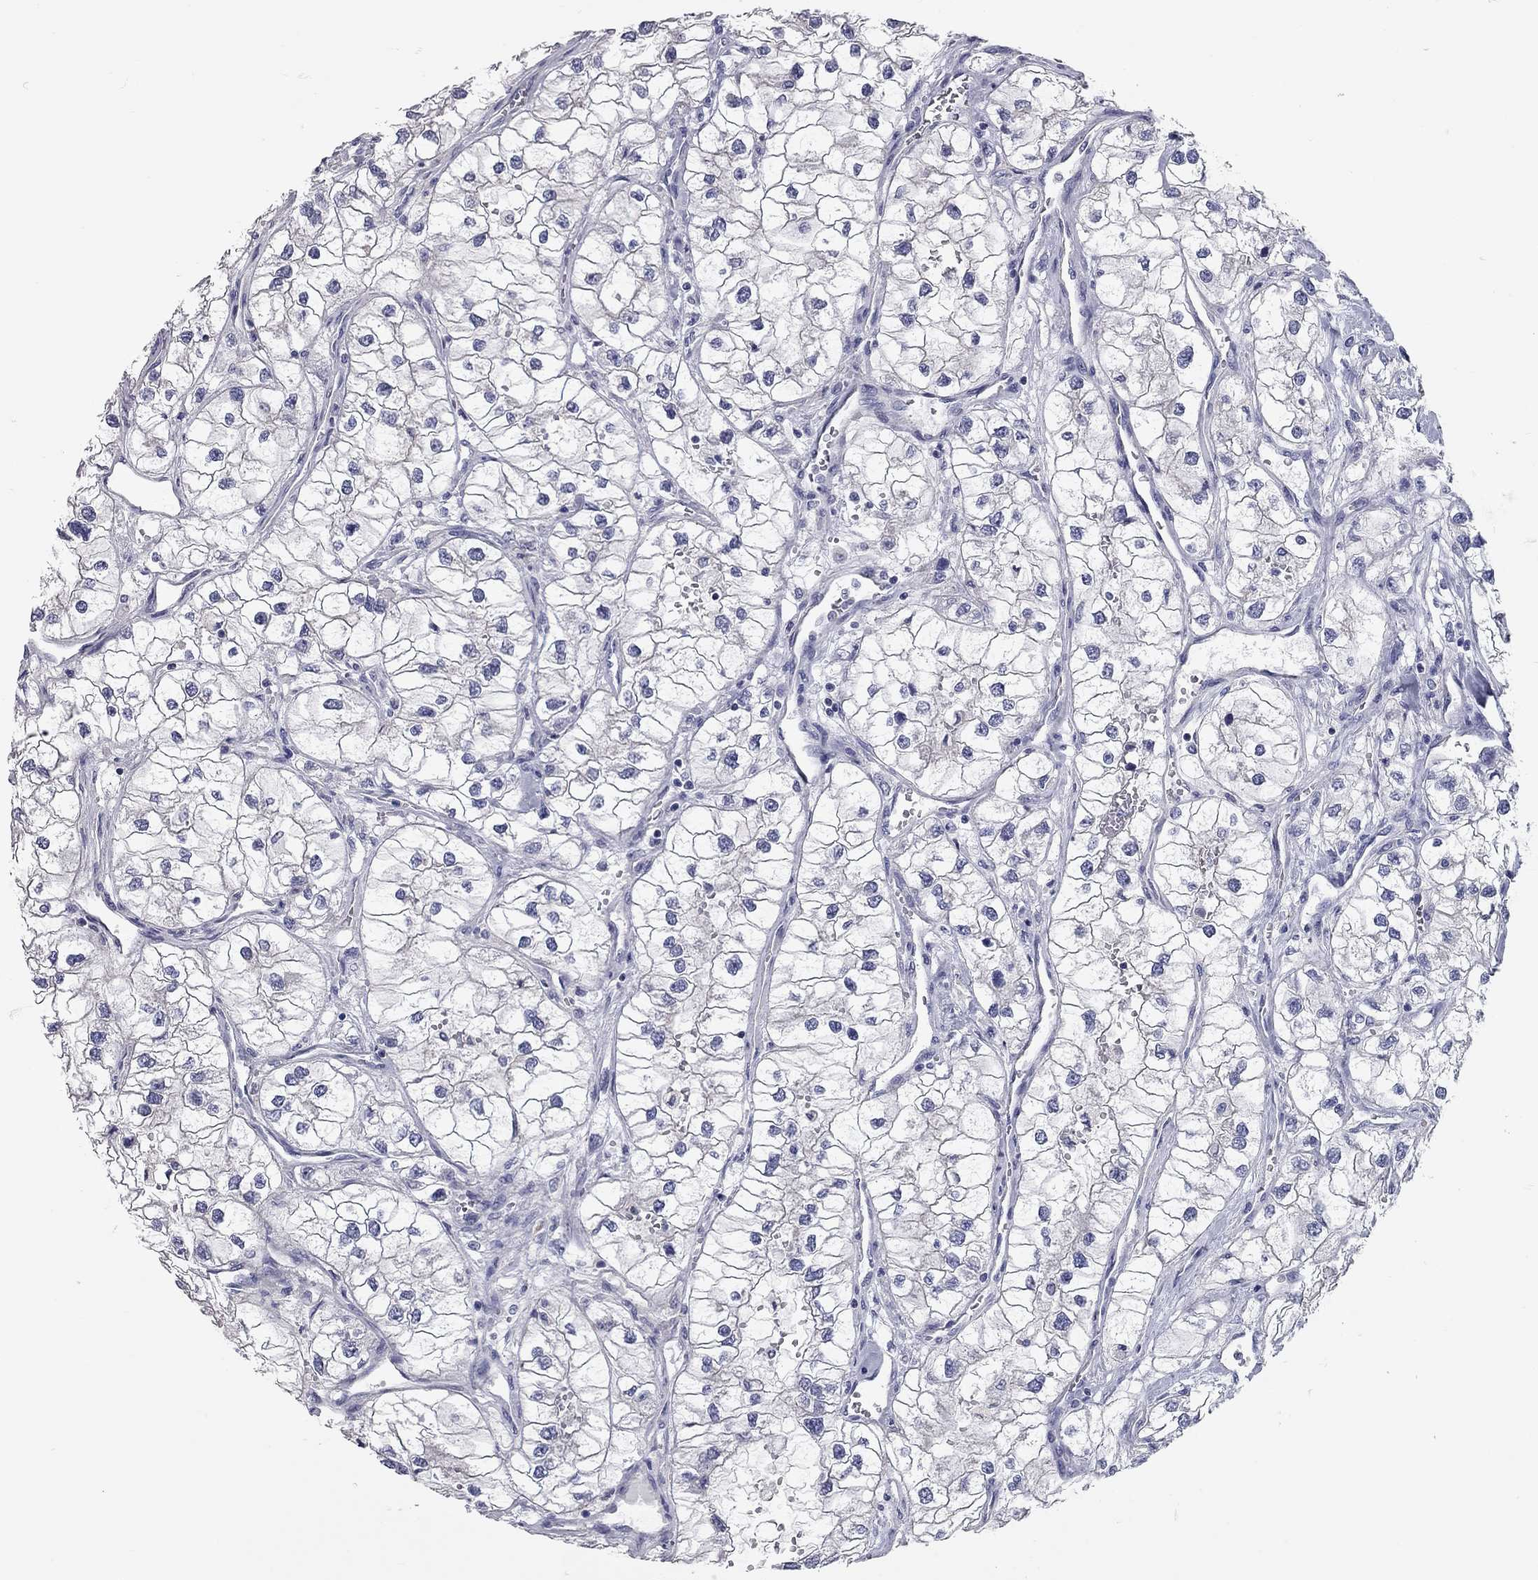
{"staining": {"intensity": "negative", "quantity": "none", "location": "none"}, "tissue": "renal cancer", "cell_type": "Tumor cells", "image_type": "cancer", "snomed": [{"axis": "morphology", "description": "Adenocarcinoma, NOS"}, {"axis": "topography", "description": "Kidney"}], "caption": "Tumor cells are negative for brown protein staining in adenocarcinoma (renal).", "gene": "C10orf90", "patient": {"sex": "male", "age": 59}}